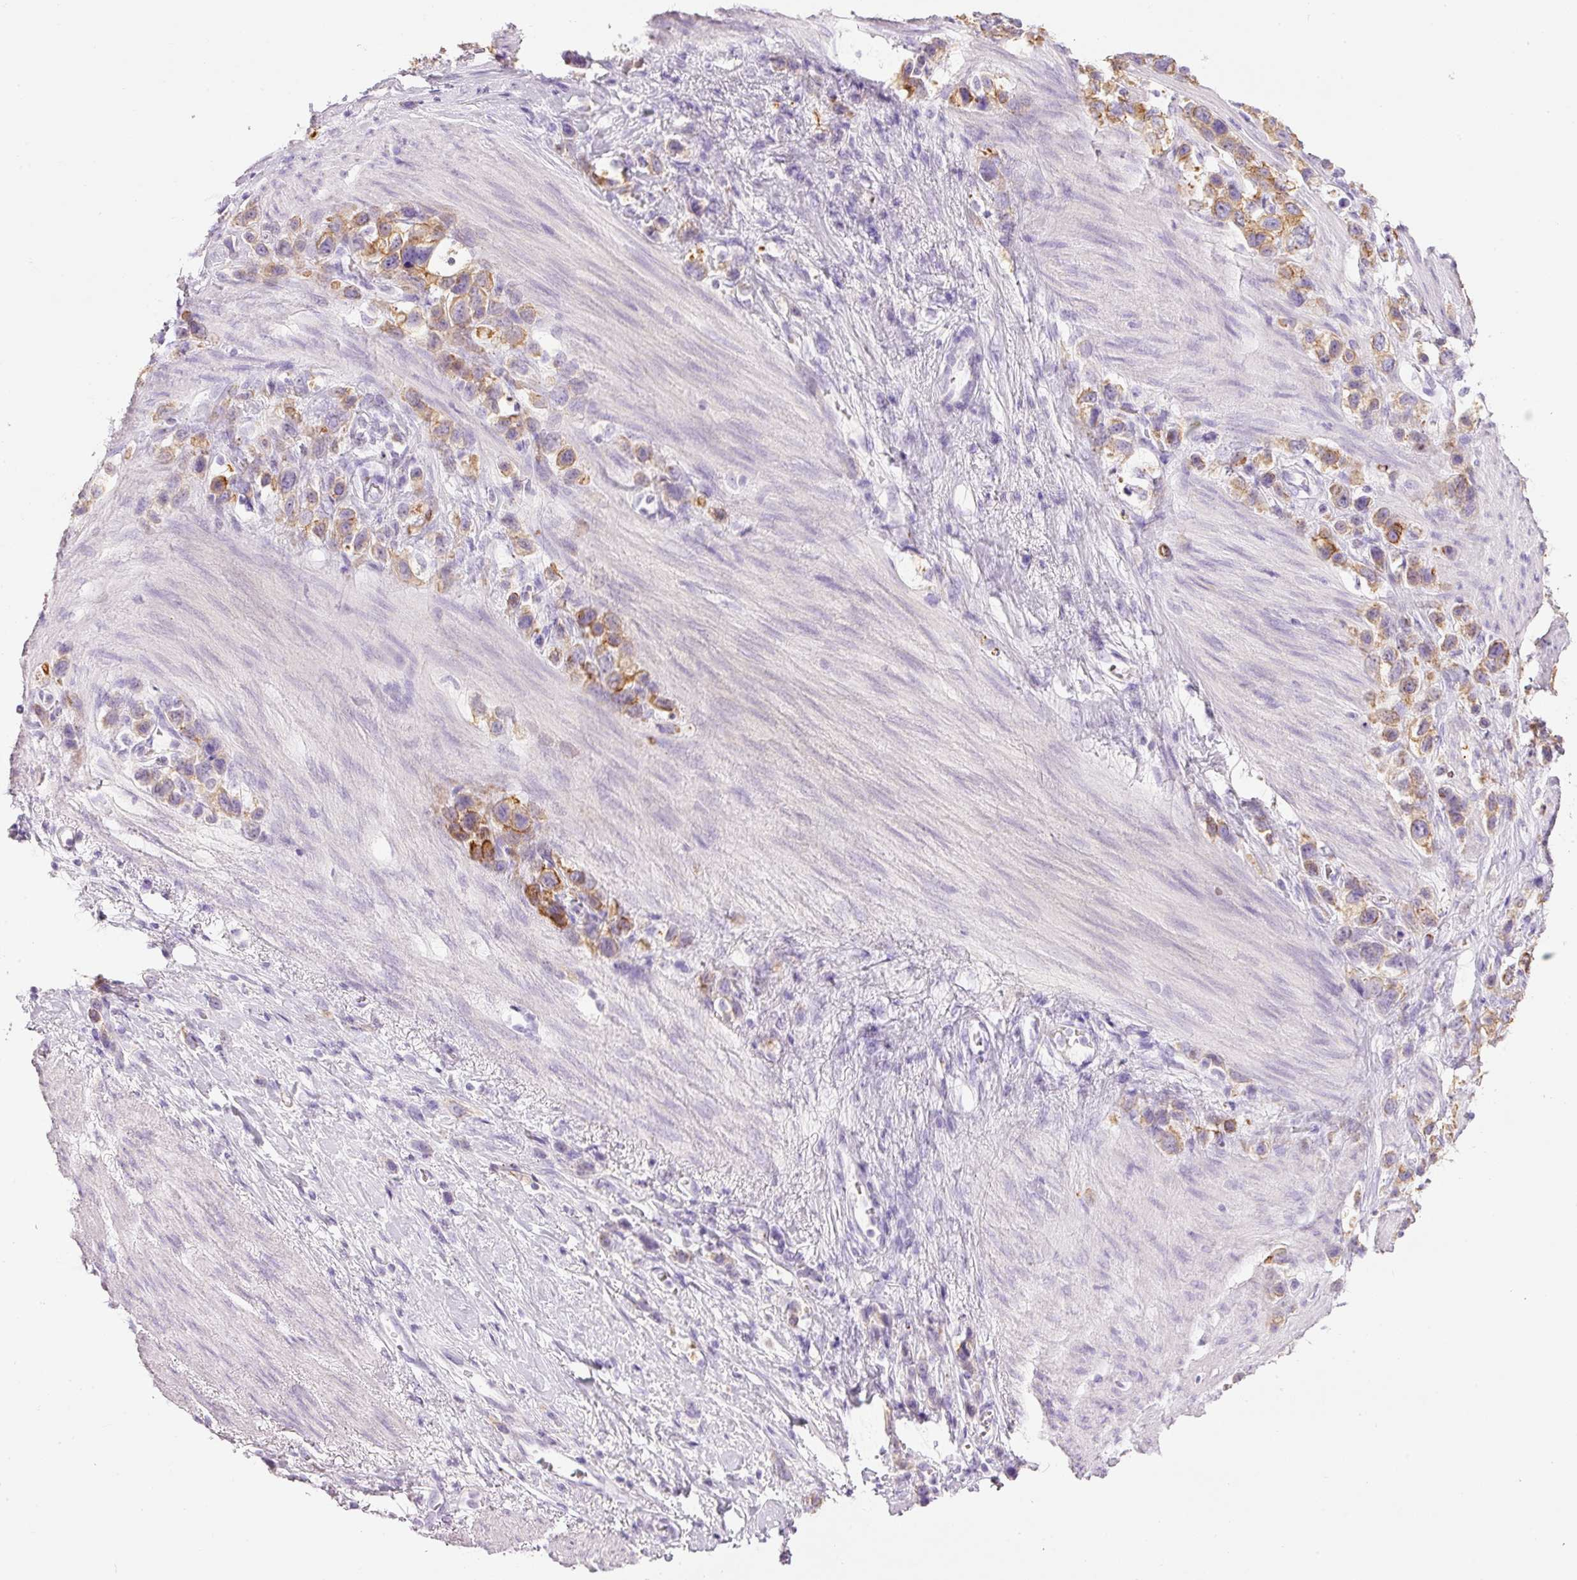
{"staining": {"intensity": "moderate", "quantity": "25%-75%", "location": "cytoplasmic/membranous"}, "tissue": "stomach cancer", "cell_type": "Tumor cells", "image_type": "cancer", "snomed": [{"axis": "morphology", "description": "Adenocarcinoma, NOS"}, {"axis": "topography", "description": "Stomach"}], "caption": "Immunohistochemistry image of human adenocarcinoma (stomach) stained for a protein (brown), which demonstrates medium levels of moderate cytoplasmic/membranous expression in about 25%-75% of tumor cells.", "gene": "CARD16", "patient": {"sex": "female", "age": 65}}